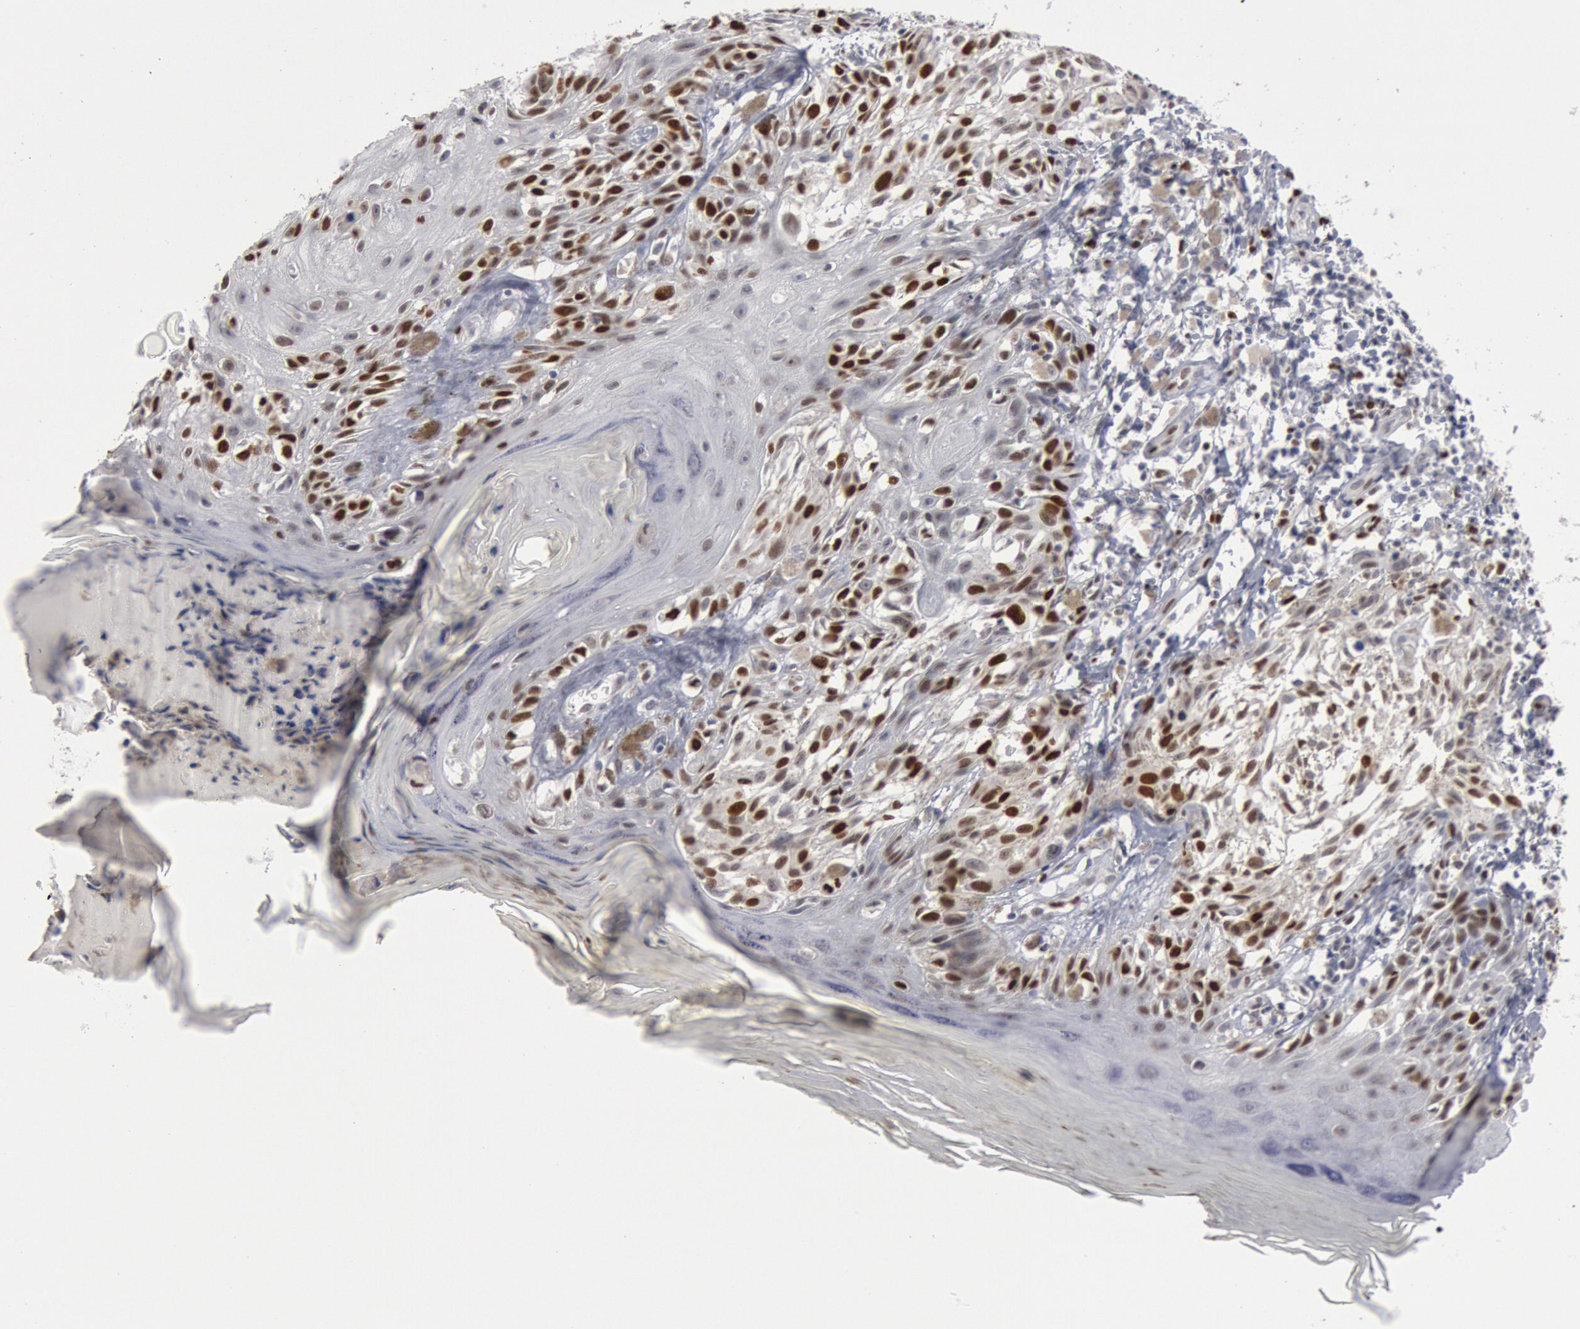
{"staining": {"intensity": "strong", "quantity": "25%-75%", "location": "nuclear"}, "tissue": "melanoma", "cell_type": "Tumor cells", "image_type": "cancer", "snomed": [{"axis": "morphology", "description": "Malignant melanoma, NOS"}, {"axis": "topography", "description": "Skin"}], "caption": "Melanoma stained with a brown dye demonstrates strong nuclear positive positivity in approximately 25%-75% of tumor cells.", "gene": "WDHD1", "patient": {"sex": "female", "age": 77}}